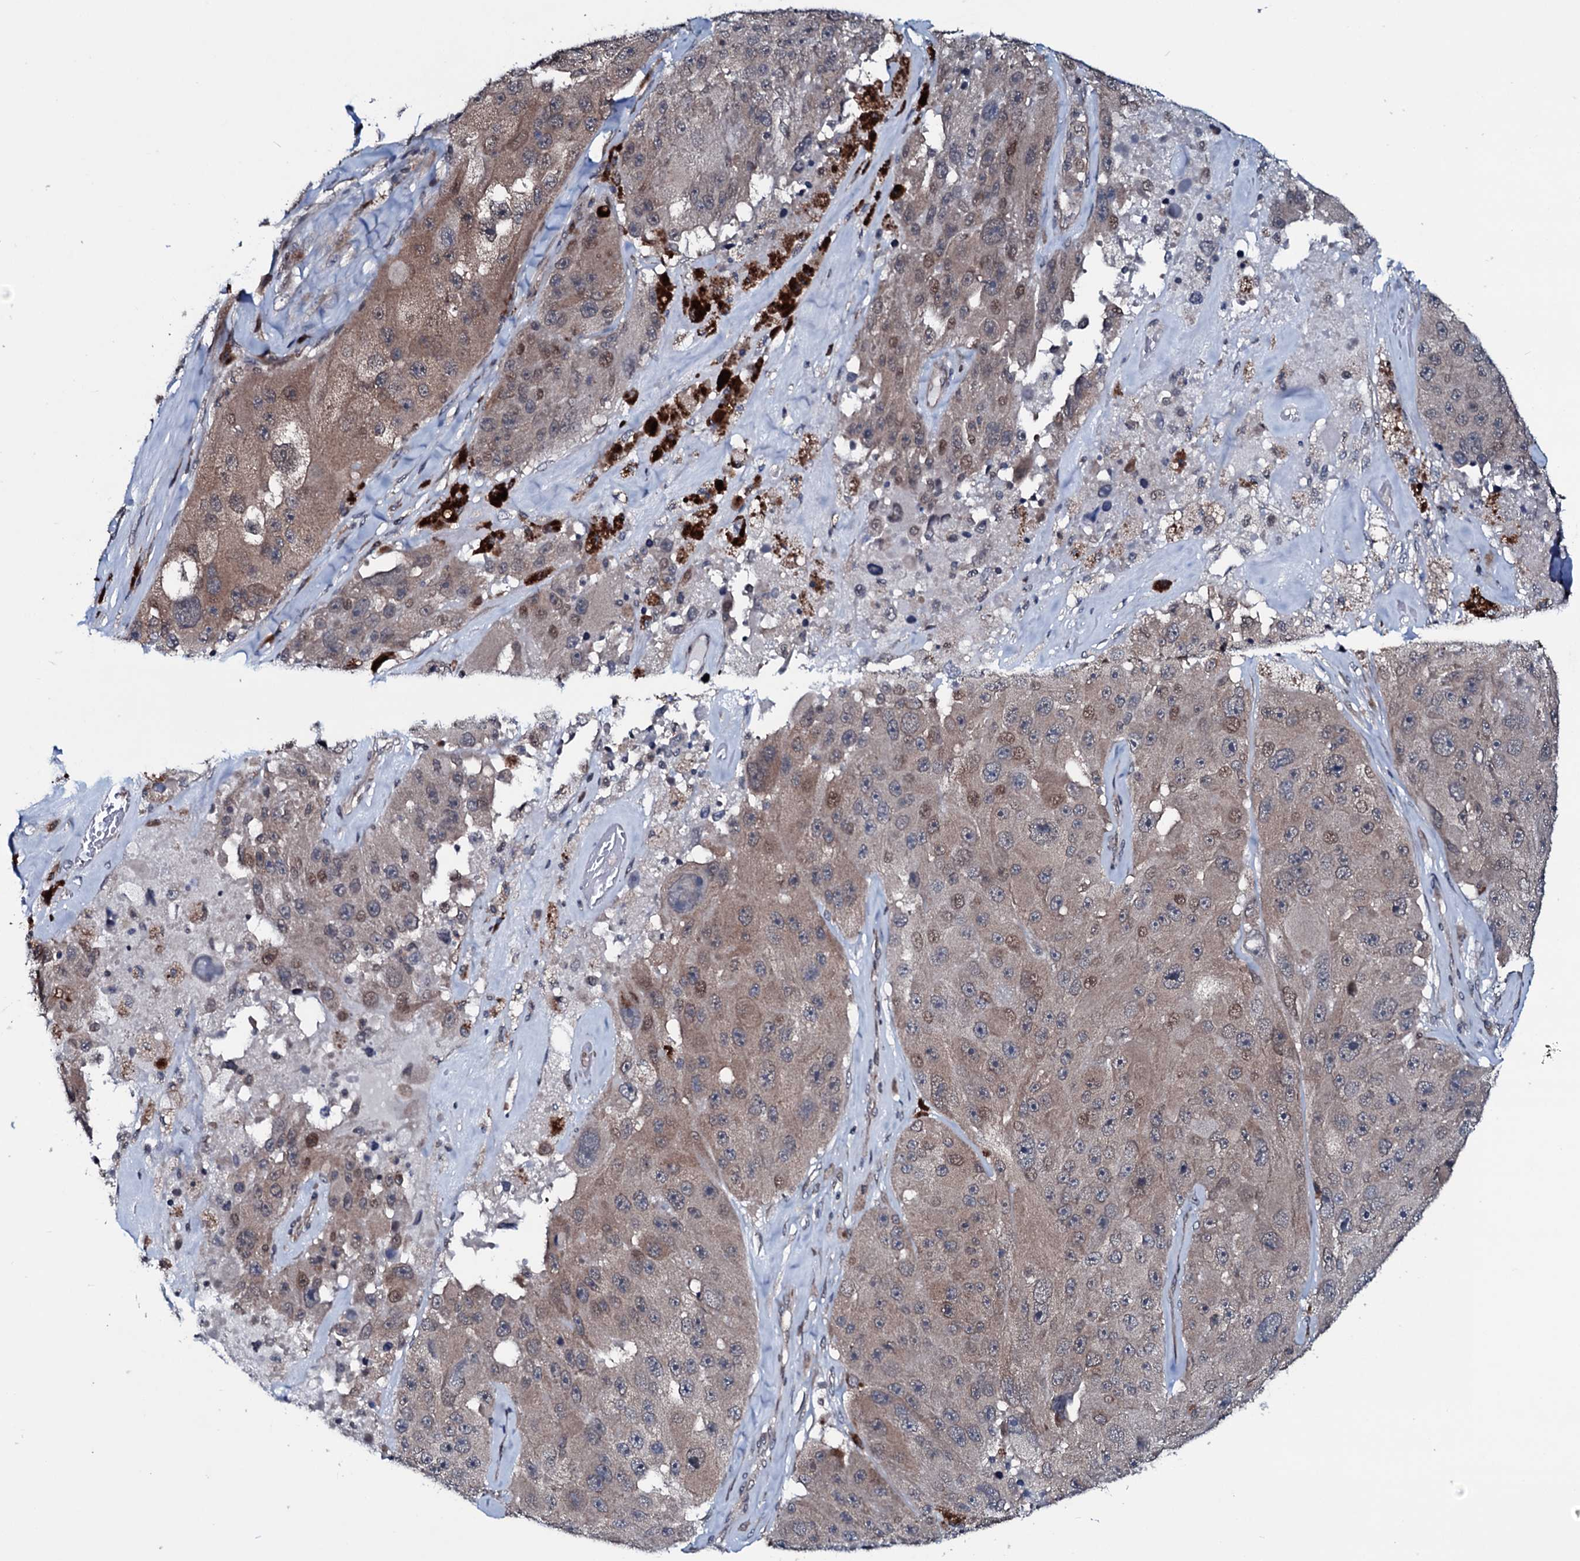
{"staining": {"intensity": "moderate", "quantity": "<25%", "location": "cytoplasmic/membranous,nuclear"}, "tissue": "melanoma", "cell_type": "Tumor cells", "image_type": "cancer", "snomed": [{"axis": "morphology", "description": "Malignant melanoma, Metastatic site"}, {"axis": "topography", "description": "Lymph node"}], "caption": "Moderate cytoplasmic/membranous and nuclear positivity for a protein is present in approximately <25% of tumor cells of malignant melanoma (metastatic site) using immunohistochemistry.", "gene": "OGFOD2", "patient": {"sex": "male", "age": 62}}